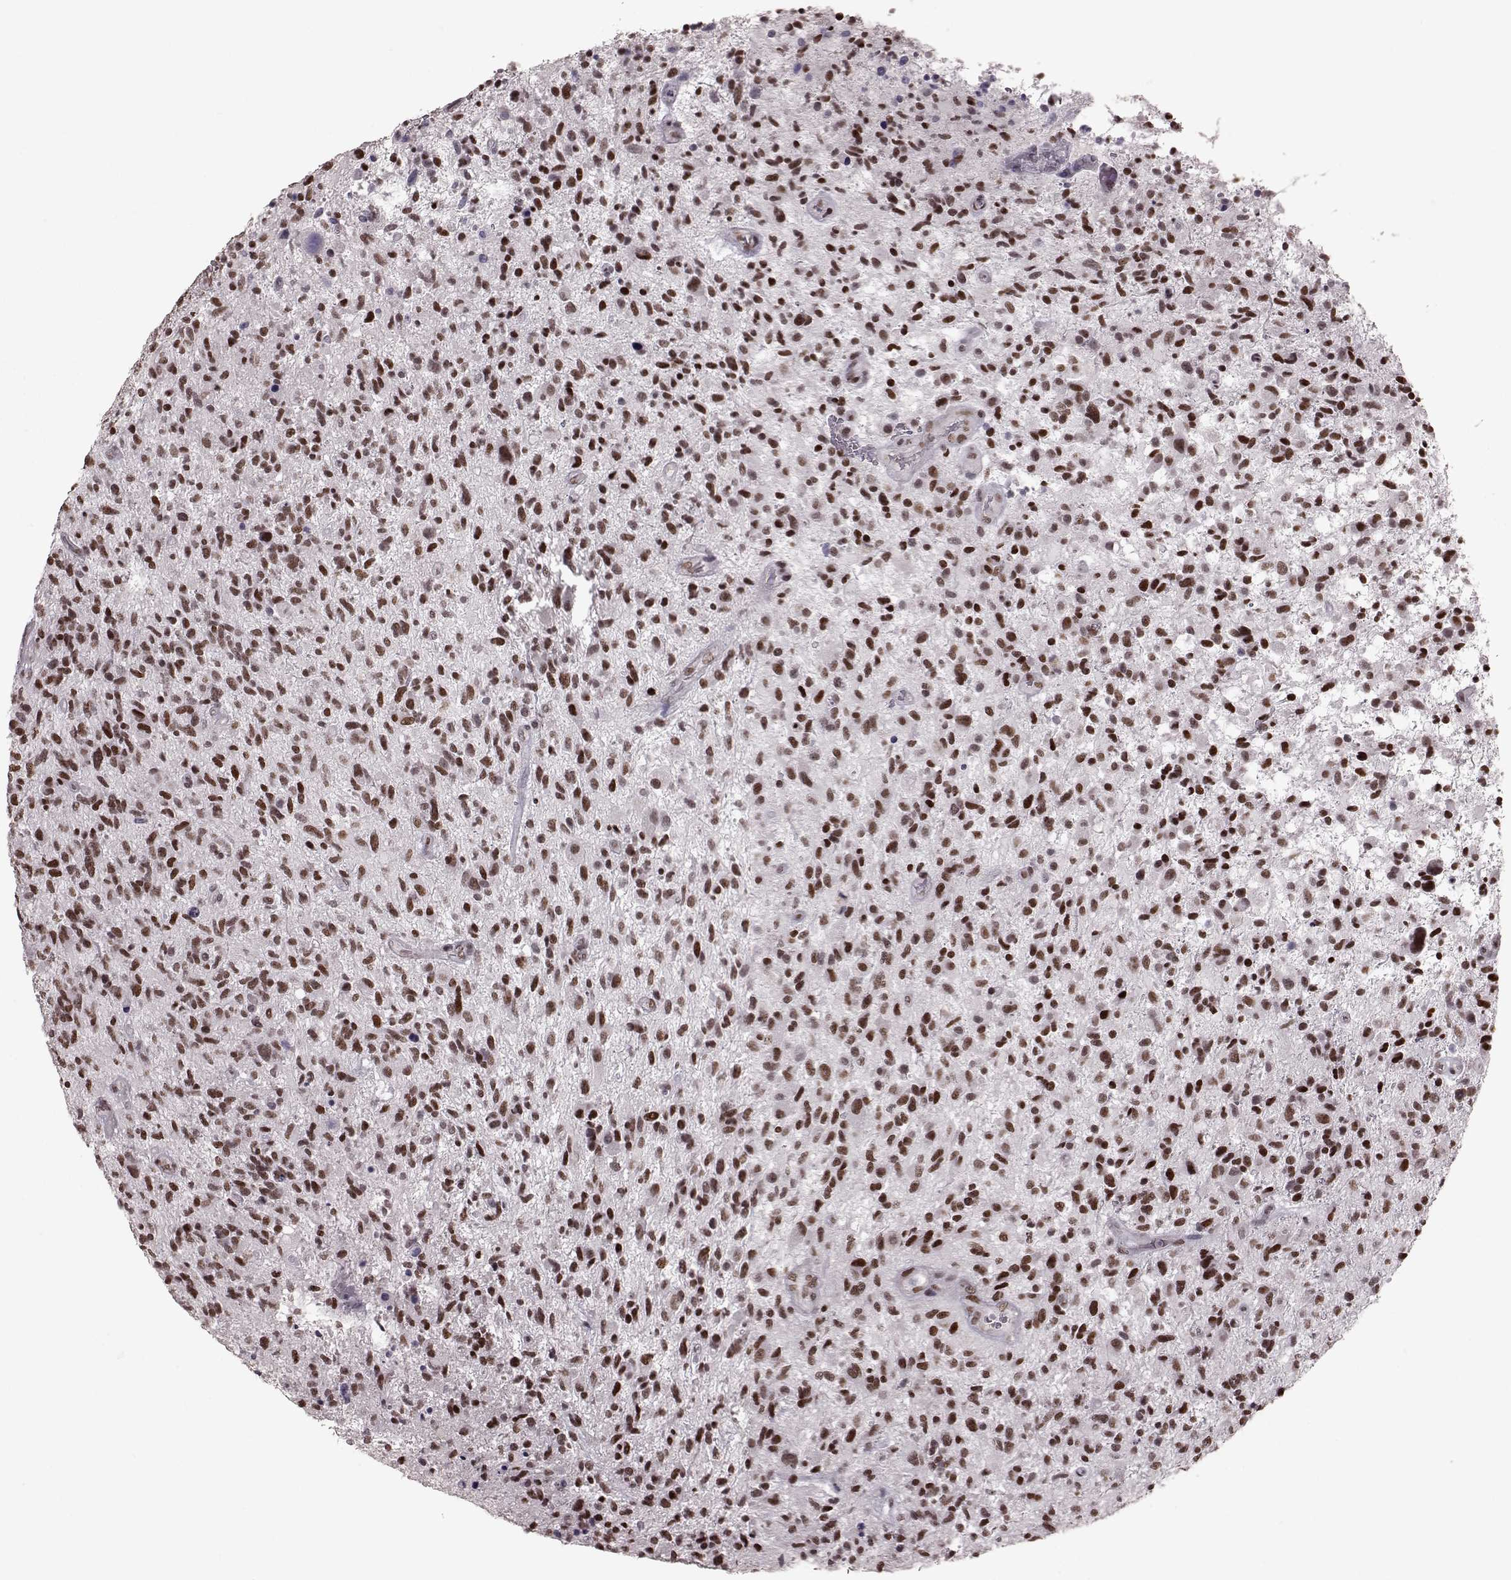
{"staining": {"intensity": "moderate", "quantity": ">75%", "location": "nuclear"}, "tissue": "glioma", "cell_type": "Tumor cells", "image_type": "cancer", "snomed": [{"axis": "morphology", "description": "Glioma, malignant, High grade"}, {"axis": "topography", "description": "Brain"}], "caption": "The photomicrograph reveals a brown stain indicating the presence of a protein in the nuclear of tumor cells in malignant glioma (high-grade).", "gene": "NR2C1", "patient": {"sex": "male", "age": 47}}